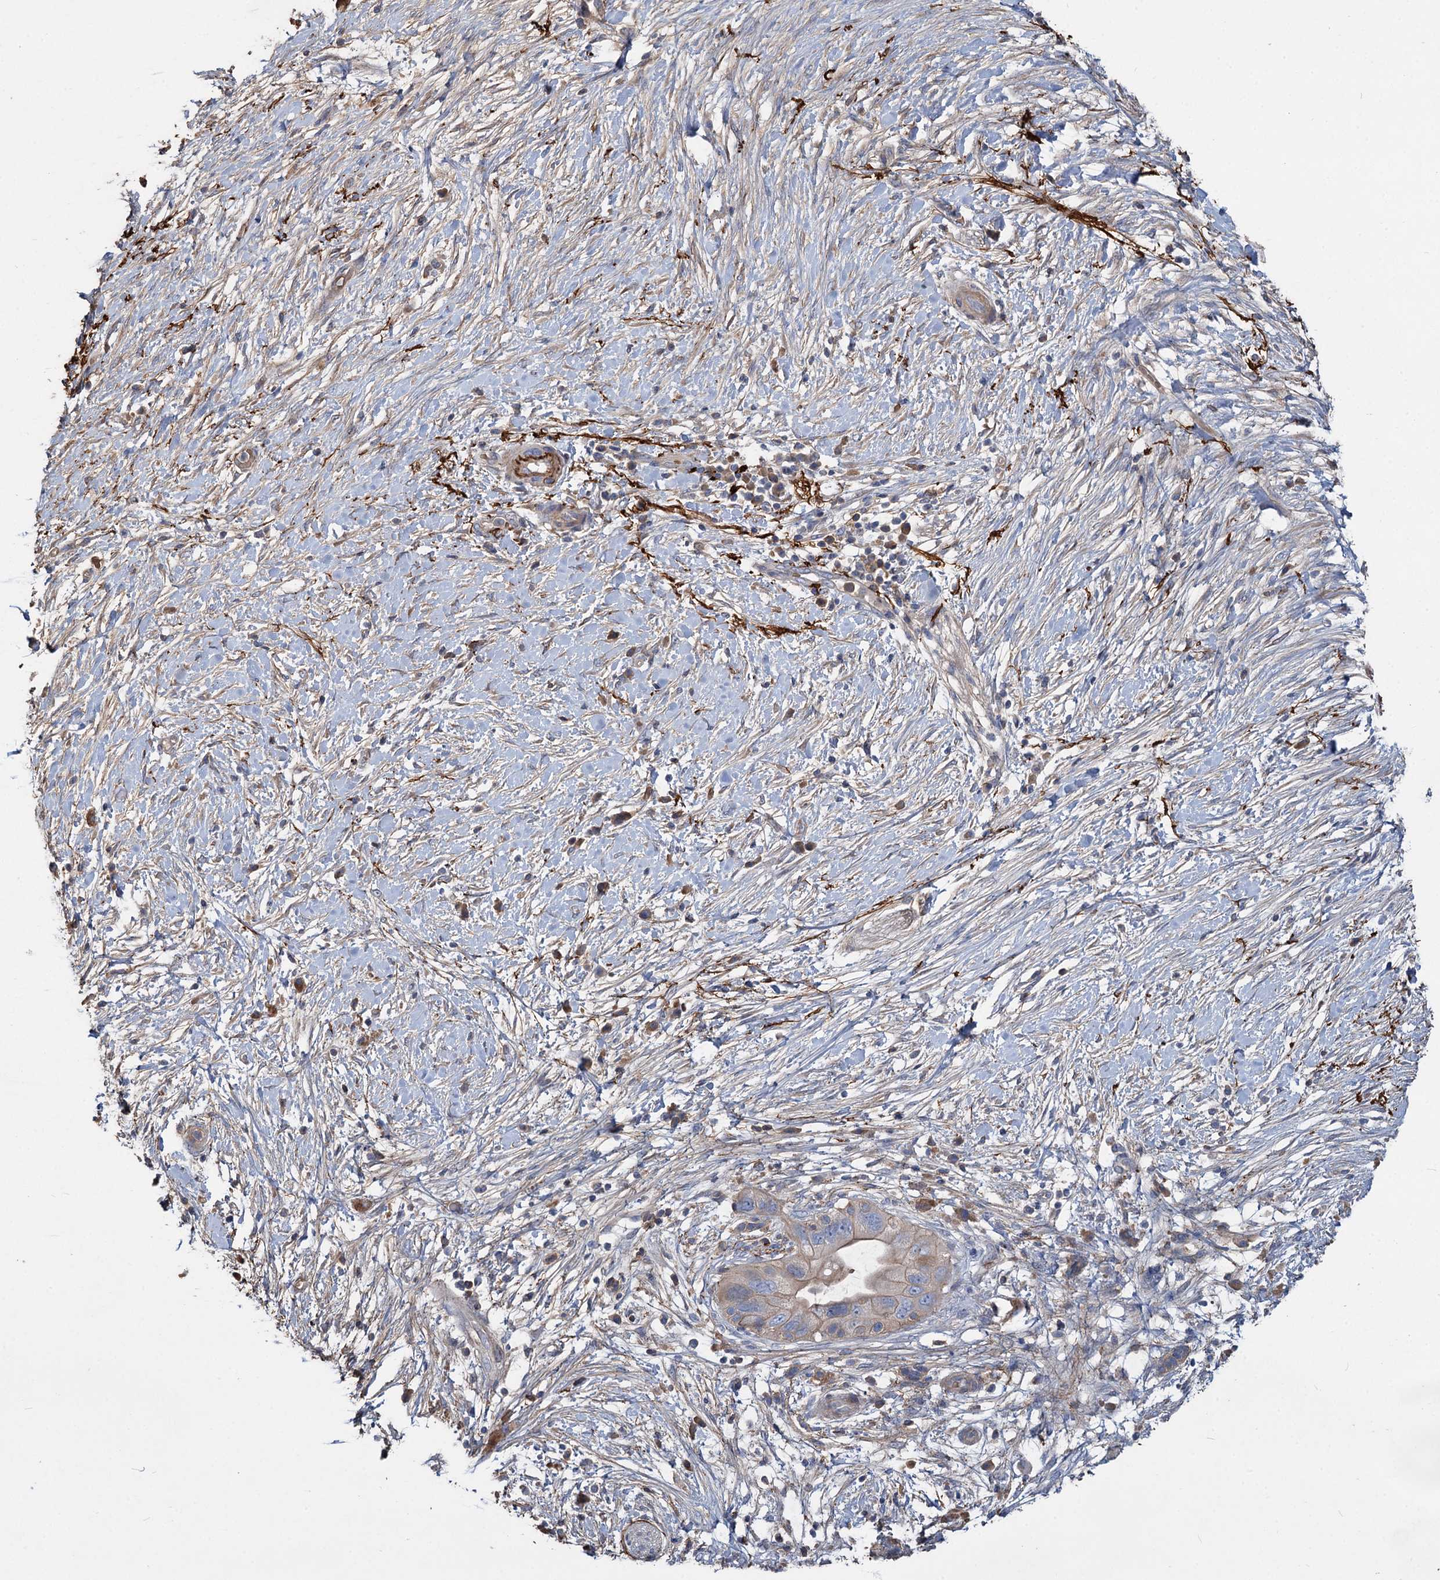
{"staining": {"intensity": "weak", "quantity": "25%-75%", "location": "cytoplasmic/membranous"}, "tissue": "pancreatic cancer", "cell_type": "Tumor cells", "image_type": "cancer", "snomed": [{"axis": "morphology", "description": "Adenocarcinoma, NOS"}, {"axis": "topography", "description": "Pancreas"}], "caption": "This is an image of immunohistochemistry (IHC) staining of adenocarcinoma (pancreatic), which shows weak expression in the cytoplasmic/membranous of tumor cells.", "gene": "URAD", "patient": {"sex": "male", "age": 68}}